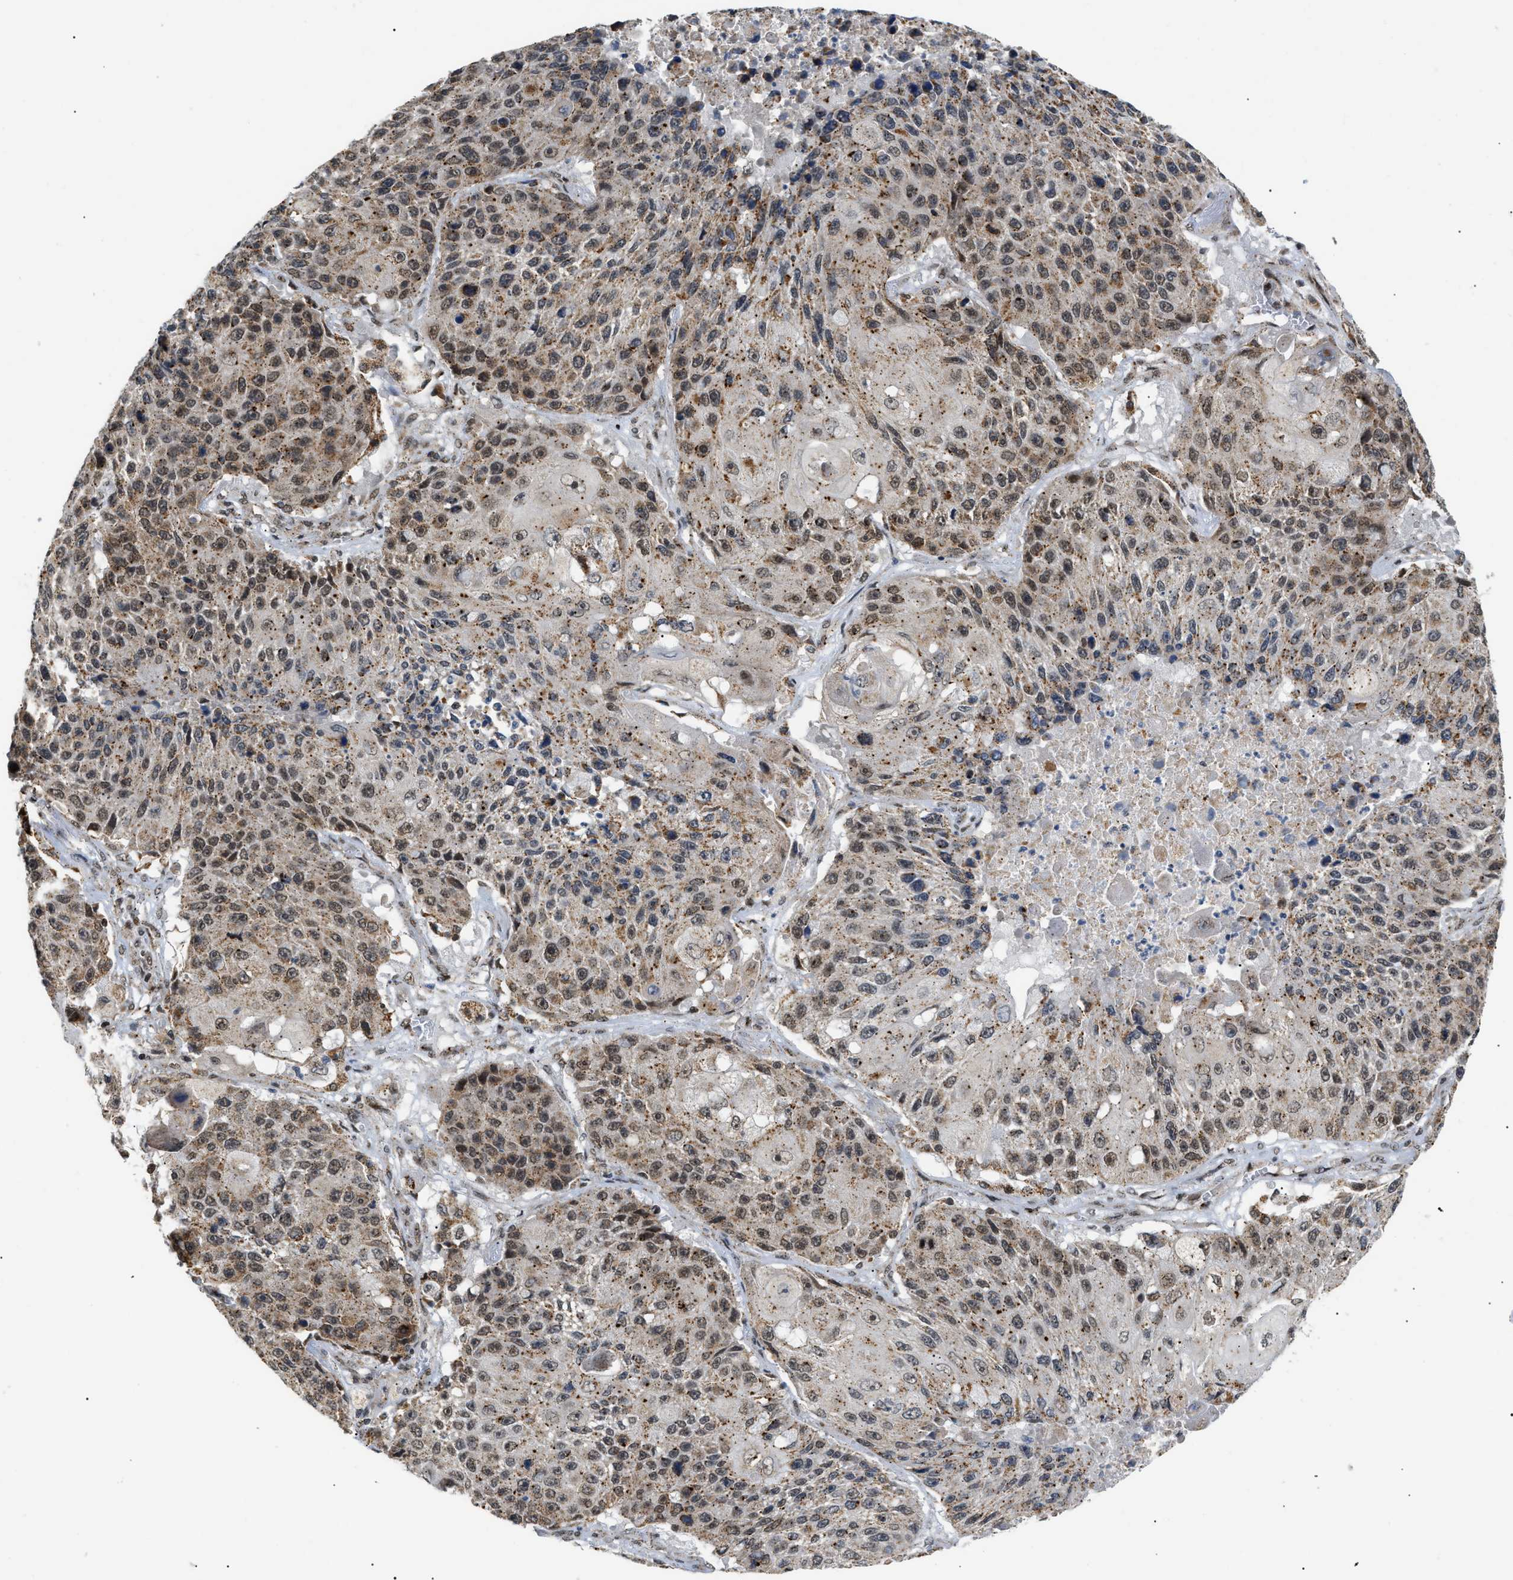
{"staining": {"intensity": "negative", "quantity": "none", "location": "none"}, "tissue": "lung cancer", "cell_type": "Tumor cells", "image_type": "cancer", "snomed": [{"axis": "morphology", "description": "Squamous cell carcinoma, NOS"}, {"axis": "topography", "description": "Lung"}], "caption": "This is an immunohistochemistry (IHC) histopathology image of lung cancer (squamous cell carcinoma). There is no expression in tumor cells.", "gene": "ZBTB11", "patient": {"sex": "male", "age": 61}}